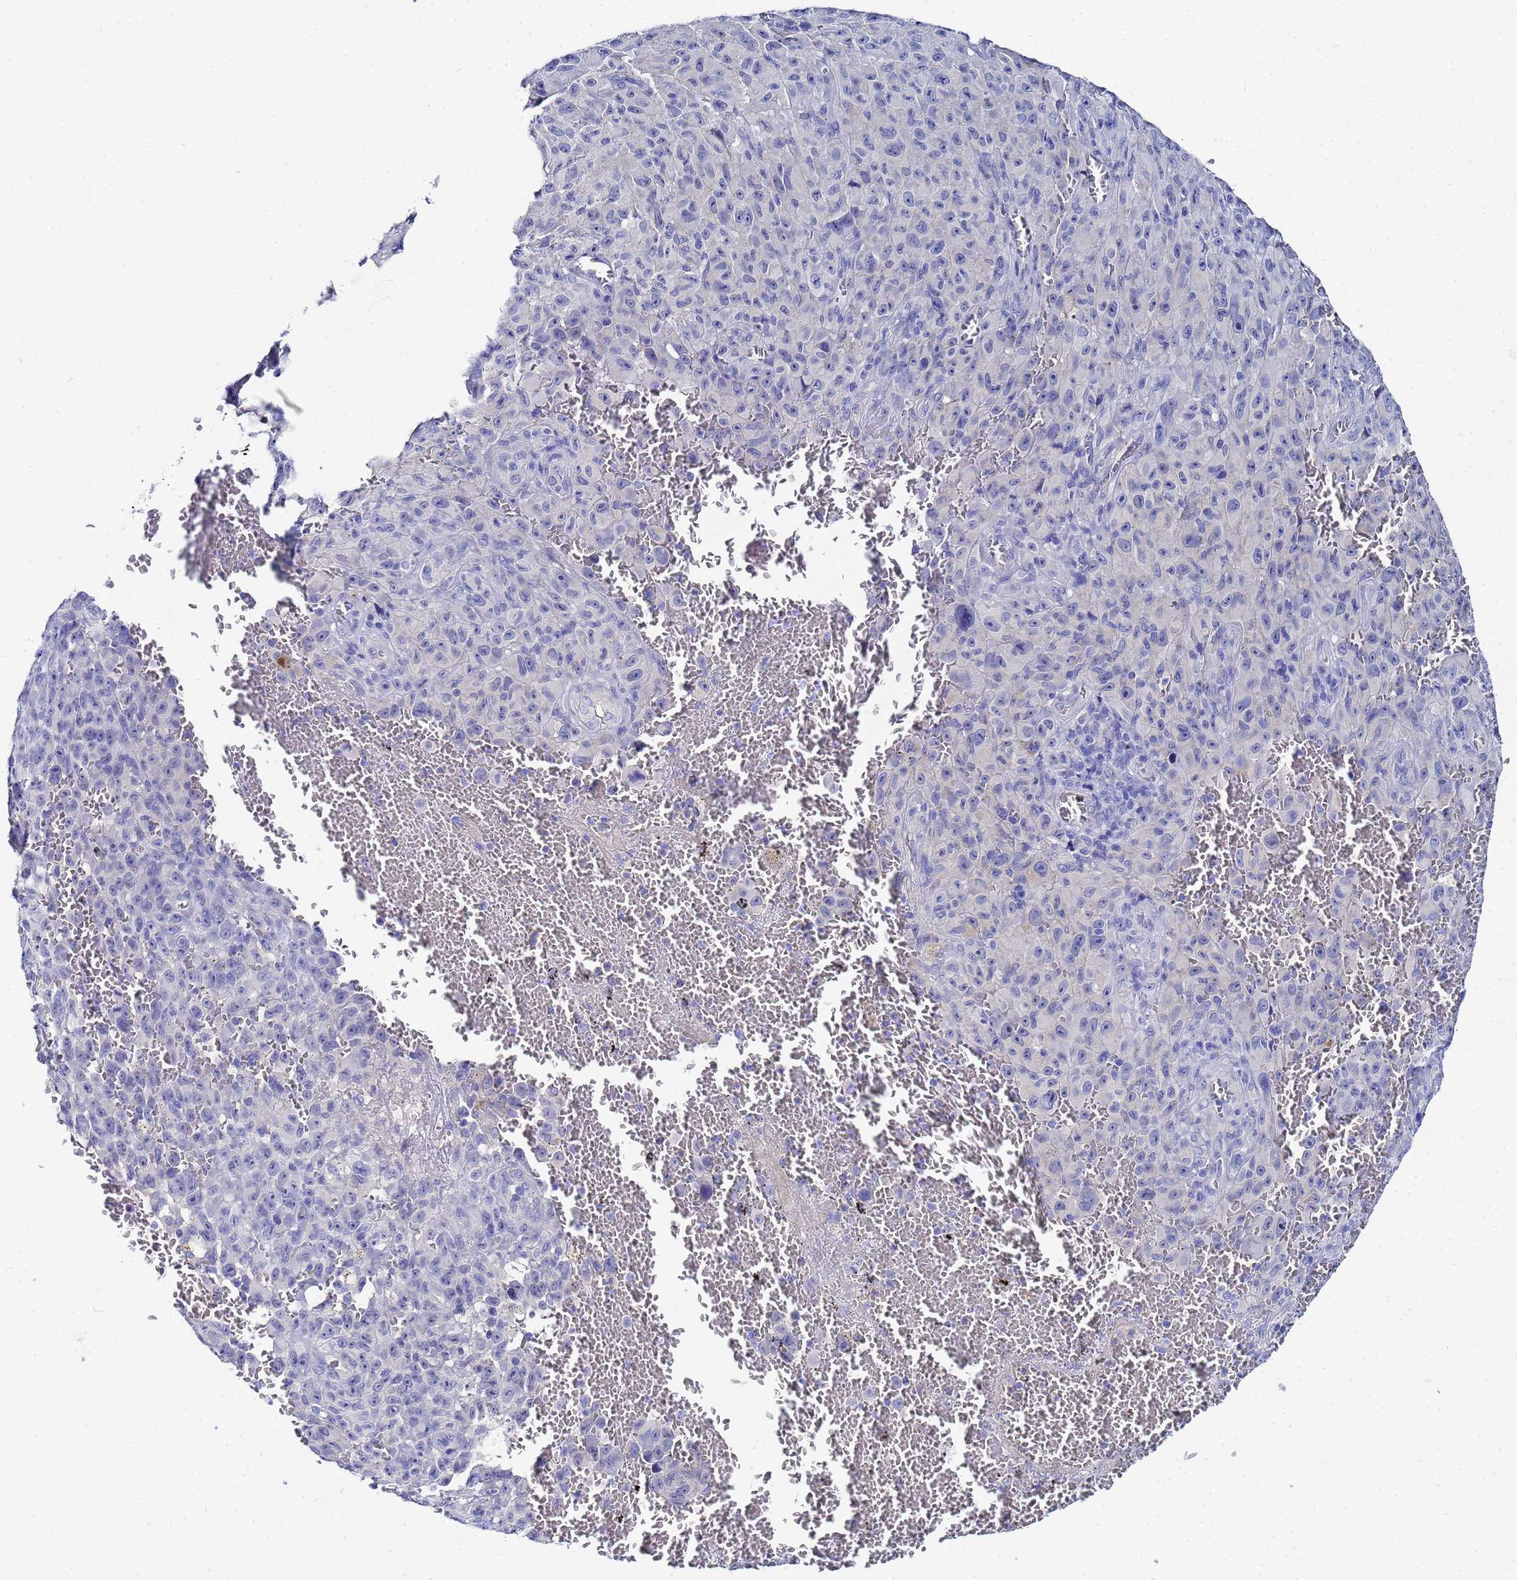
{"staining": {"intensity": "negative", "quantity": "none", "location": "none"}, "tissue": "melanoma", "cell_type": "Tumor cells", "image_type": "cancer", "snomed": [{"axis": "morphology", "description": "Malignant melanoma, NOS"}, {"axis": "topography", "description": "Skin"}], "caption": "IHC micrograph of neoplastic tissue: melanoma stained with DAB (3,3'-diaminobenzidine) demonstrates no significant protein staining in tumor cells.", "gene": "ZNF26", "patient": {"sex": "female", "age": 82}}